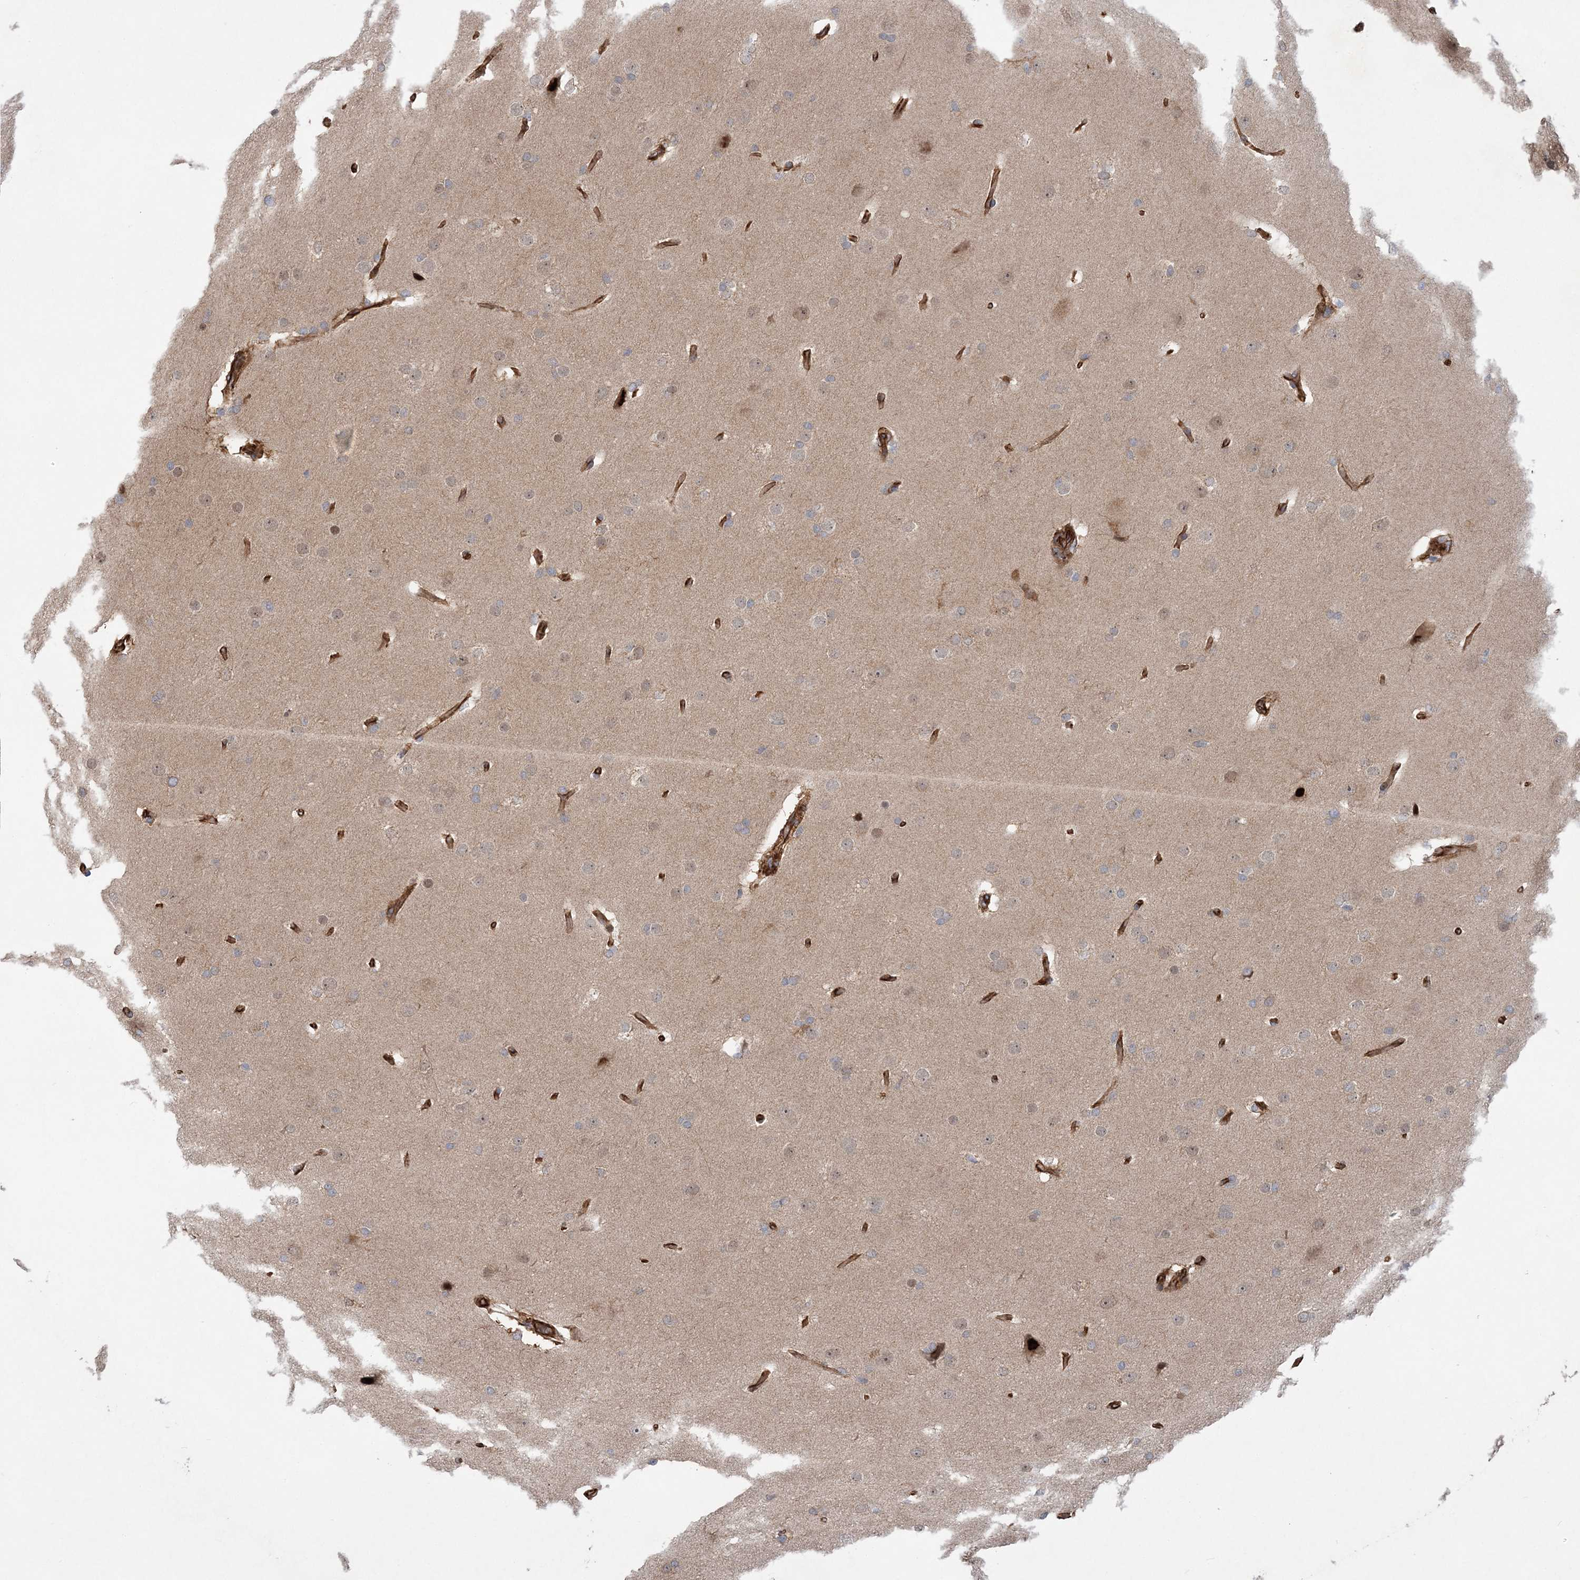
{"staining": {"intensity": "weak", "quantity": "<25%", "location": "cytoplasmic/membranous"}, "tissue": "glioma", "cell_type": "Tumor cells", "image_type": "cancer", "snomed": [{"axis": "morphology", "description": "Glioma, malignant, Low grade"}, {"axis": "topography", "description": "Brain"}], "caption": "This is an IHC photomicrograph of malignant glioma (low-grade). There is no expression in tumor cells.", "gene": "FAM114A2", "patient": {"sex": "female", "age": 37}}